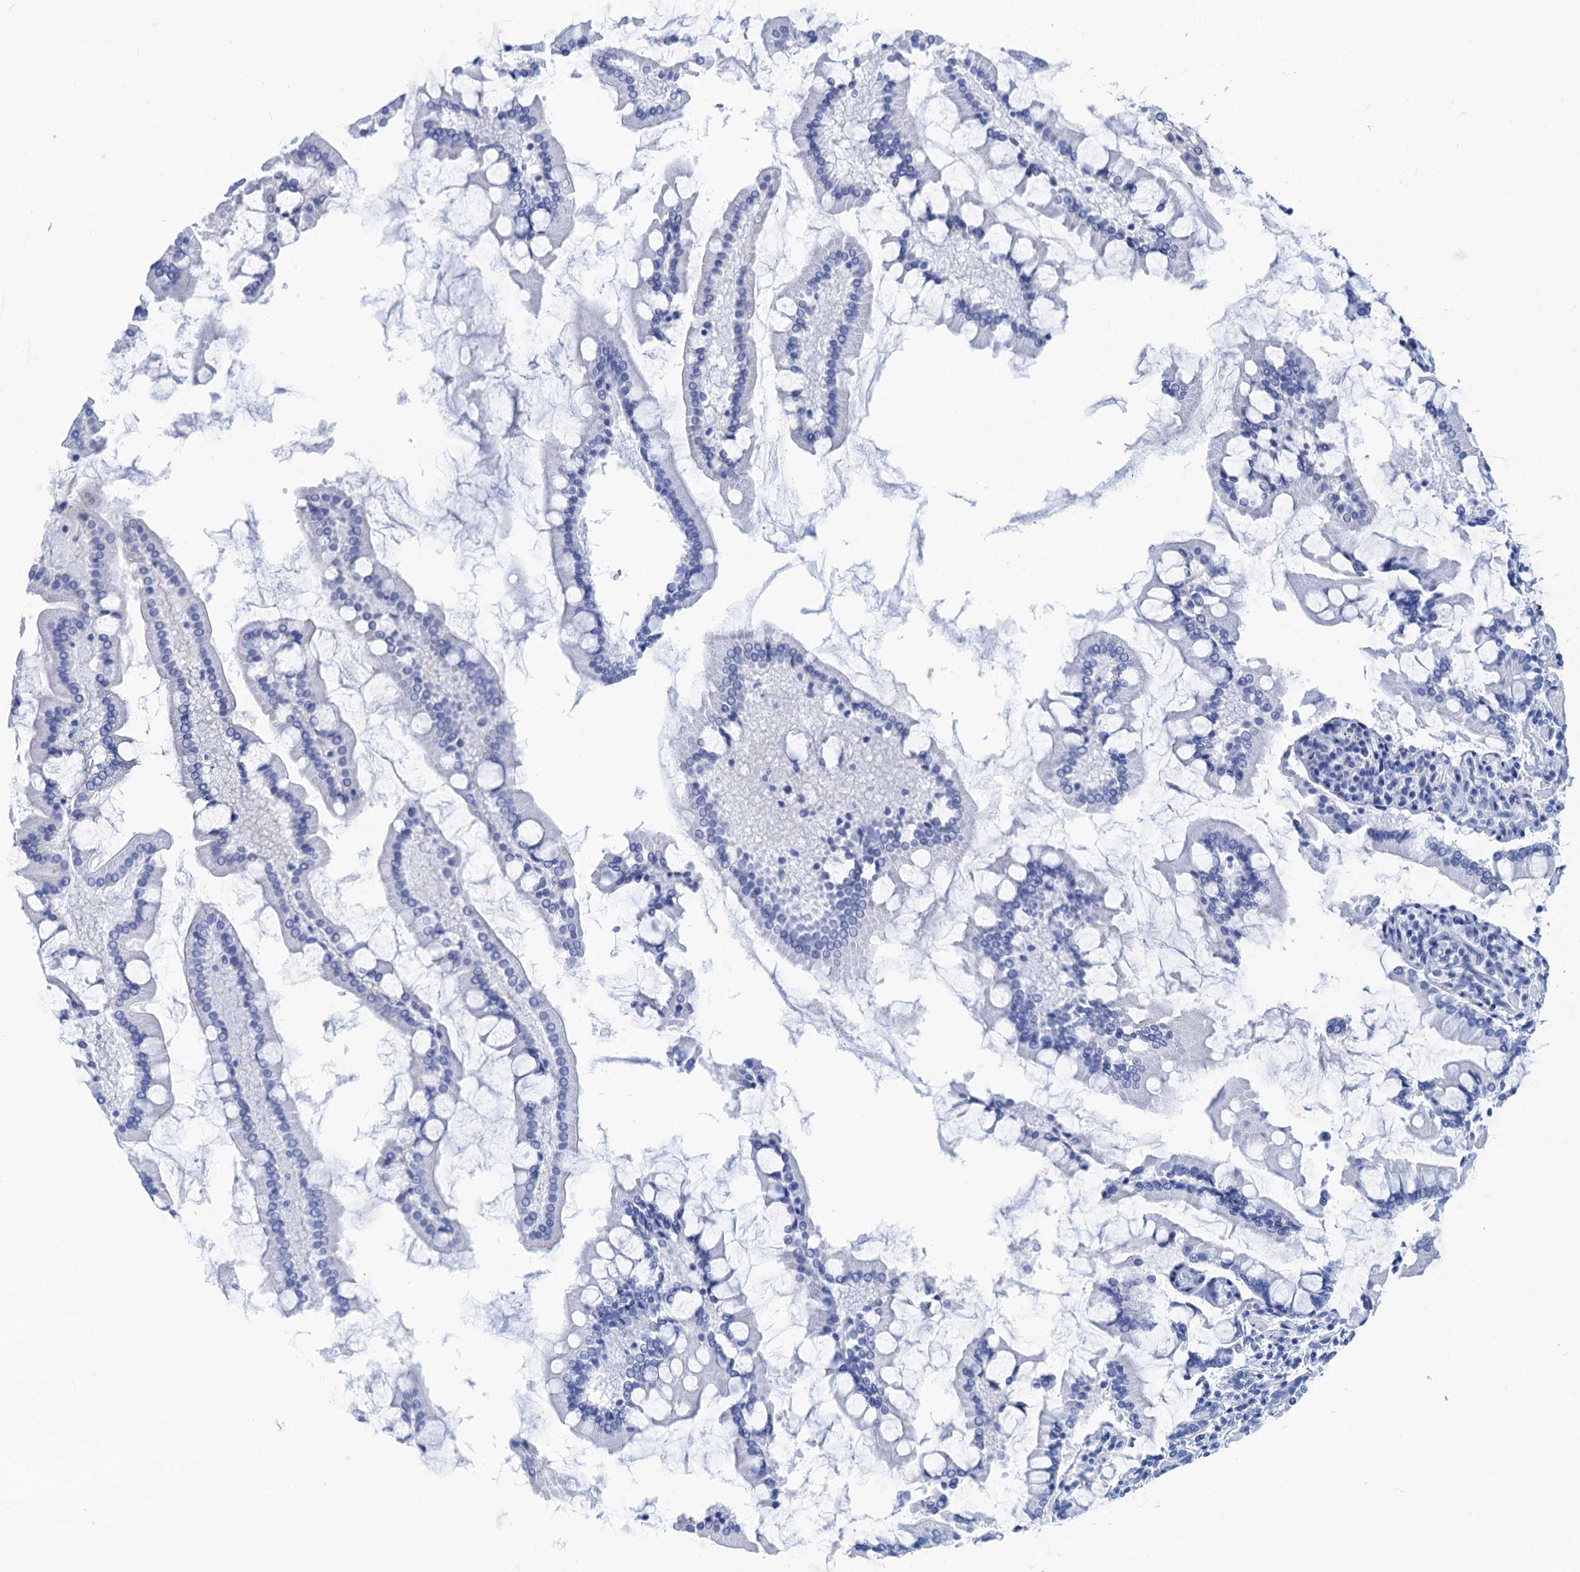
{"staining": {"intensity": "negative", "quantity": "none", "location": "none"}, "tissue": "small intestine", "cell_type": "Glandular cells", "image_type": "normal", "snomed": [{"axis": "morphology", "description": "Normal tissue, NOS"}, {"axis": "topography", "description": "Small intestine"}], "caption": "Micrograph shows no protein expression in glandular cells of unremarkable small intestine. (Immunohistochemistry (ihc), brightfield microscopy, high magnification).", "gene": "CABYR", "patient": {"sex": "male", "age": 41}}